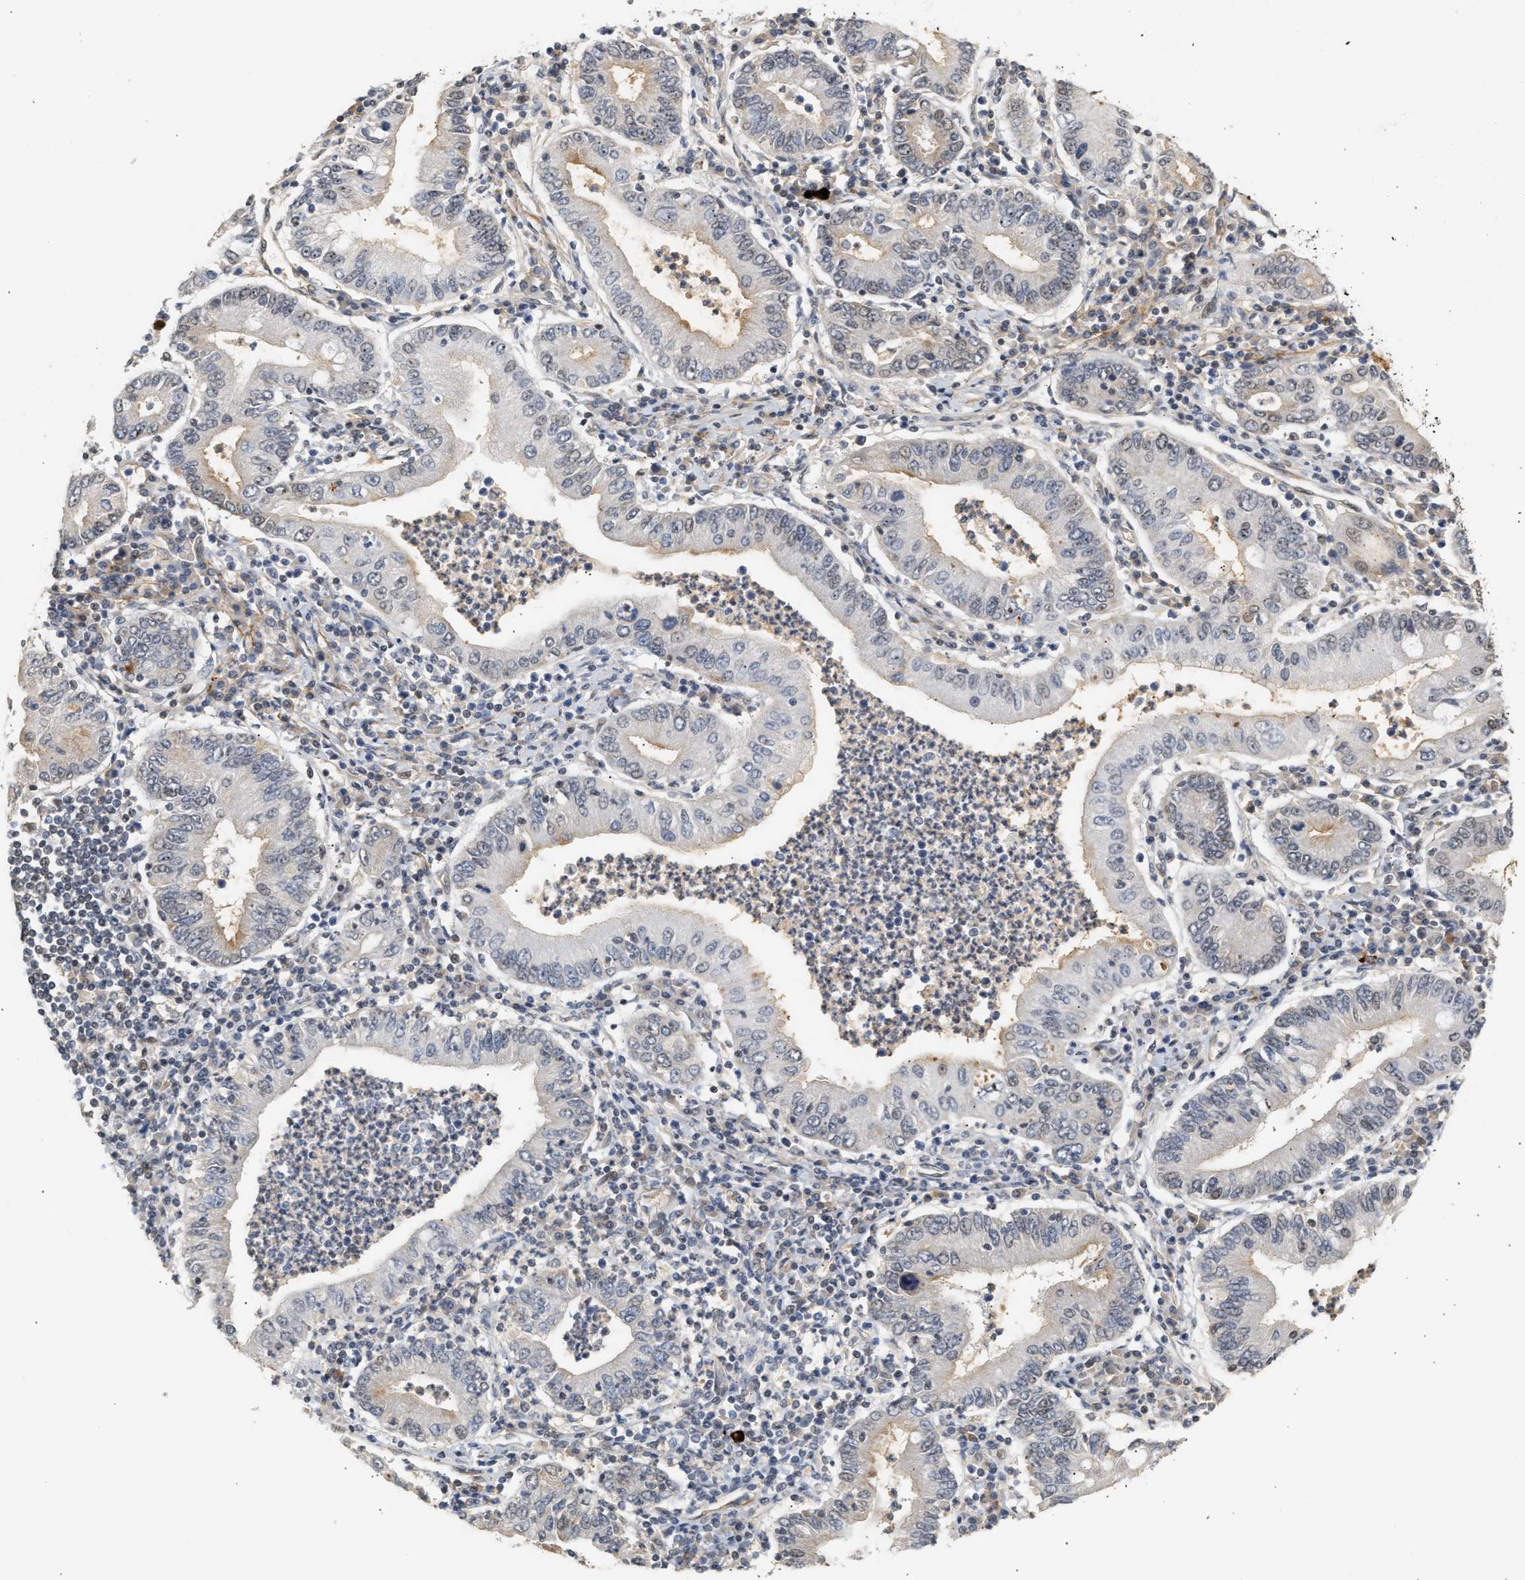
{"staining": {"intensity": "weak", "quantity": "<25%", "location": "nuclear"}, "tissue": "stomach cancer", "cell_type": "Tumor cells", "image_type": "cancer", "snomed": [{"axis": "morphology", "description": "Normal tissue, NOS"}, {"axis": "morphology", "description": "Adenocarcinoma, NOS"}, {"axis": "topography", "description": "Esophagus"}, {"axis": "topography", "description": "Stomach, upper"}, {"axis": "topography", "description": "Peripheral nerve tissue"}], "caption": "Tumor cells are negative for protein expression in human stomach cancer (adenocarcinoma).", "gene": "PLXND1", "patient": {"sex": "male", "age": 62}}